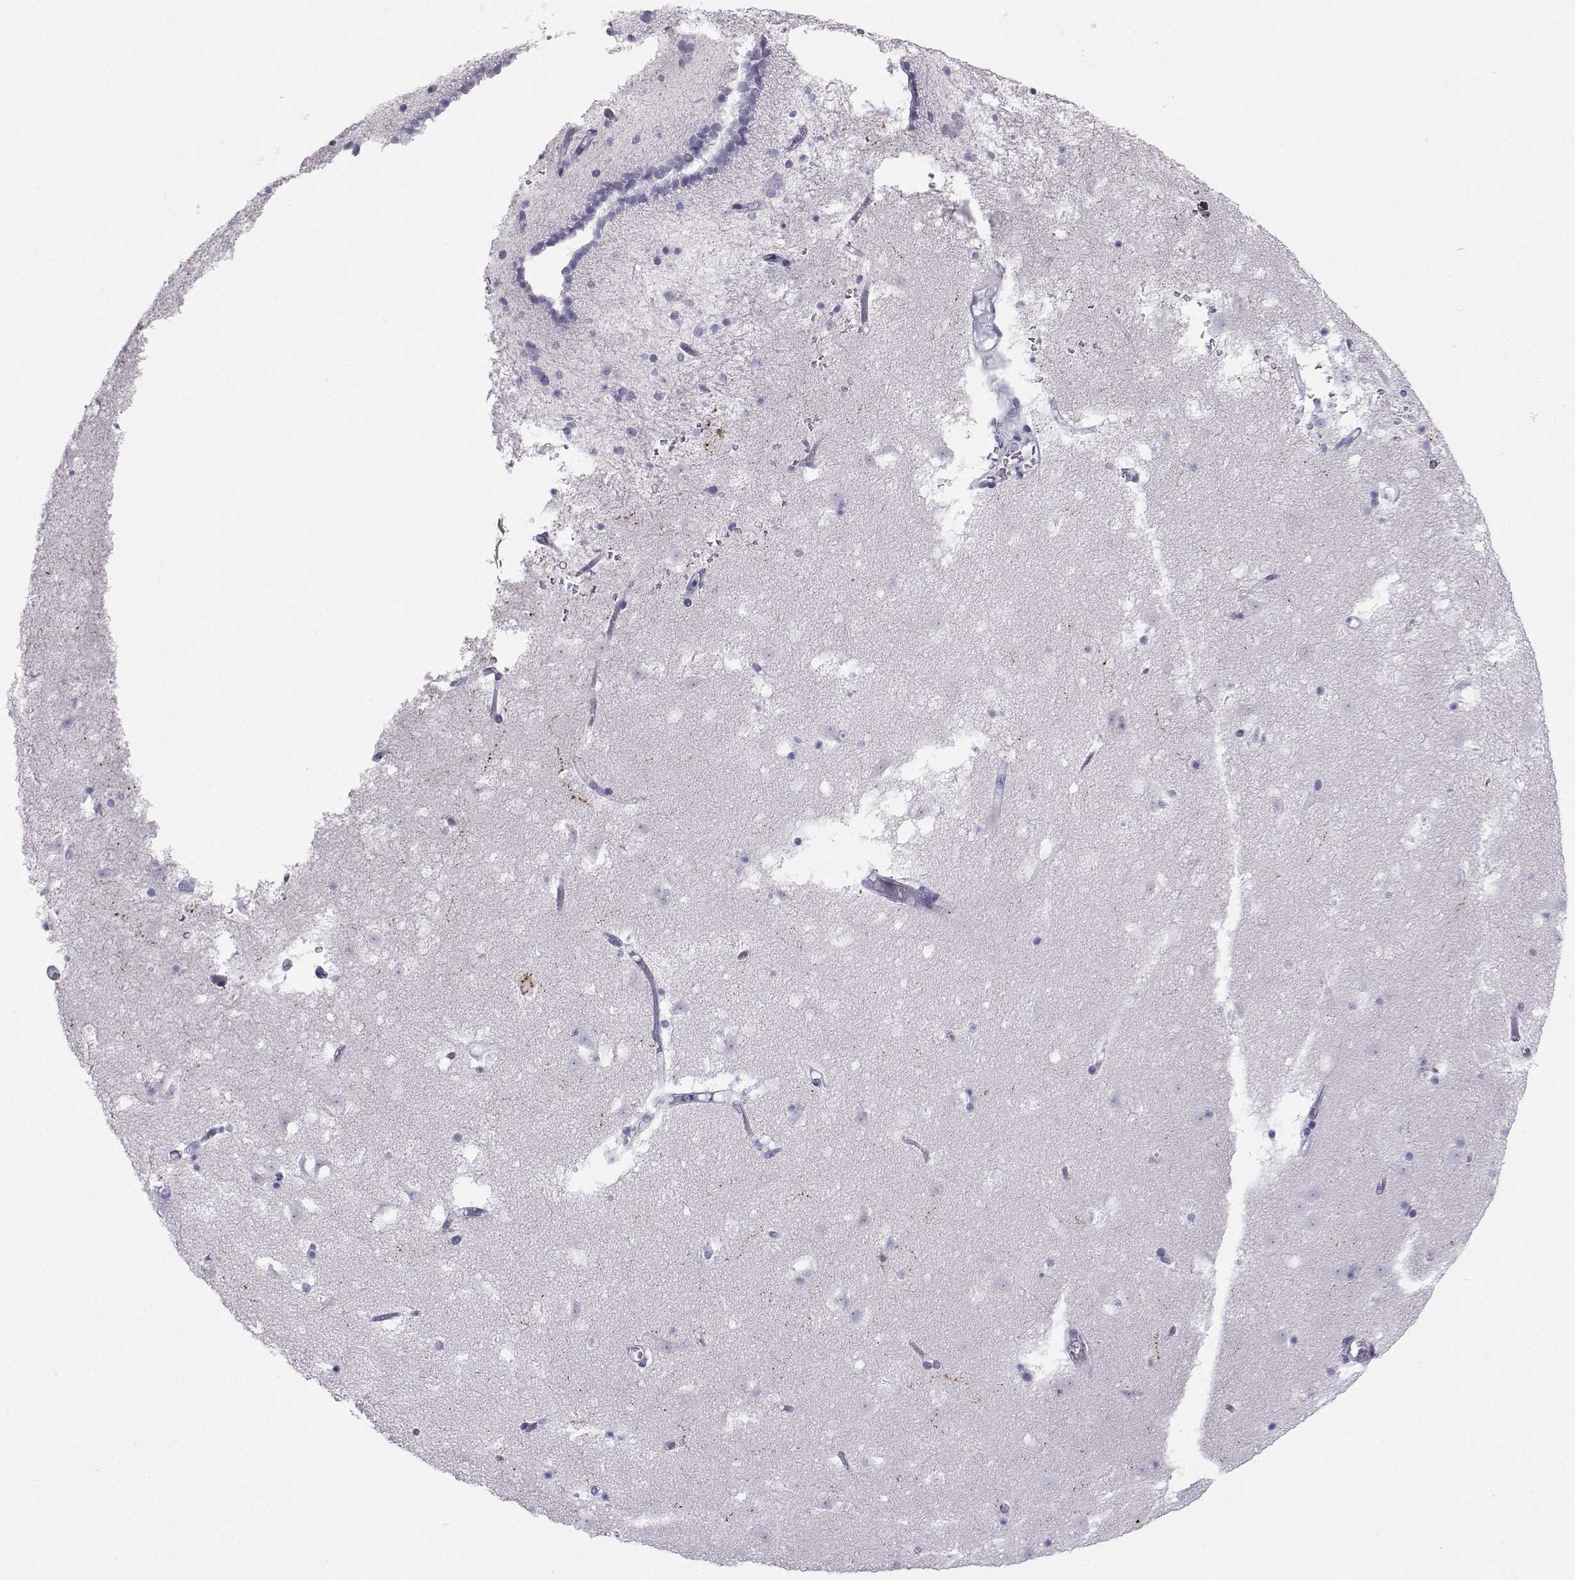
{"staining": {"intensity": "negative", "quantity": "none", "location": "none"}, "tissue": "caudate", "cell_type": "Glial cells", "image_type": "normal", "snomed": [{"axis": "morphology", "description": "Normal tissue, NOS"}, {"axis": "topography", "description": "Lateral ventricle wall"}], "caption": "This is an IHC image of benign caudate. There is no staining in glial cells.", "gene": "SST", "patient": {"sex": "female", "age": 42}}